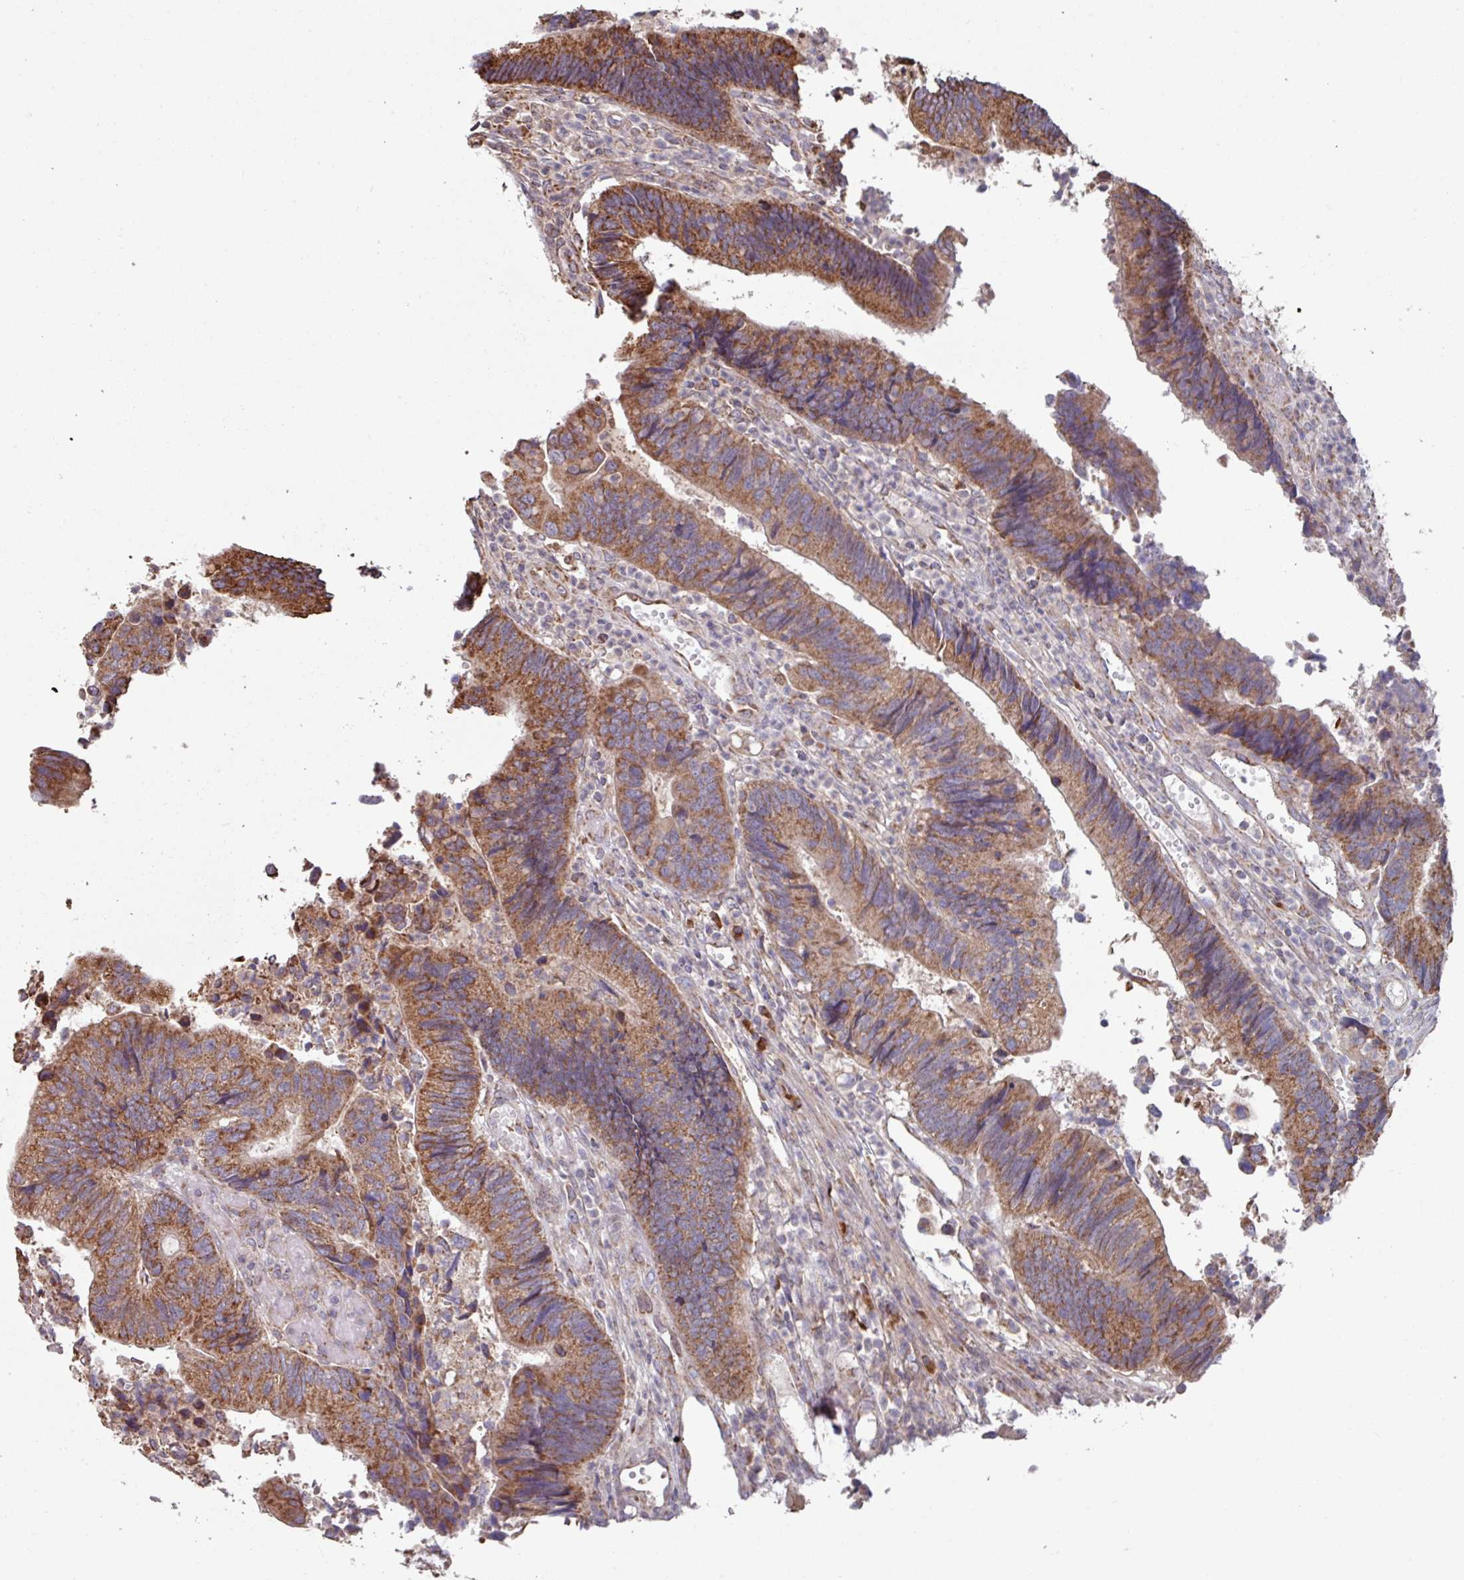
{"staining": {"intensity": "moderate", "quantity": ">75%", "location": "cytoplasmic/membranous"}, "tissue": "colorectal cancer", "cell_type": "Tumor cells", "image_type": "cancer", "snomed": [{"axis": "morphology", "description": "Adenocarcinoma, NOS"}, {"axis": "topography", "description": "Colon"}], "caption": "A high-resolution photomicrograph shows IHC staining of adenocarcinoma (colorectal), which reveals moderate cytoplasmic/membranous staining in approximately >75% of tumor cells.", "gene": "COX7C", "patient": {"sex": "female", "age": 67}}